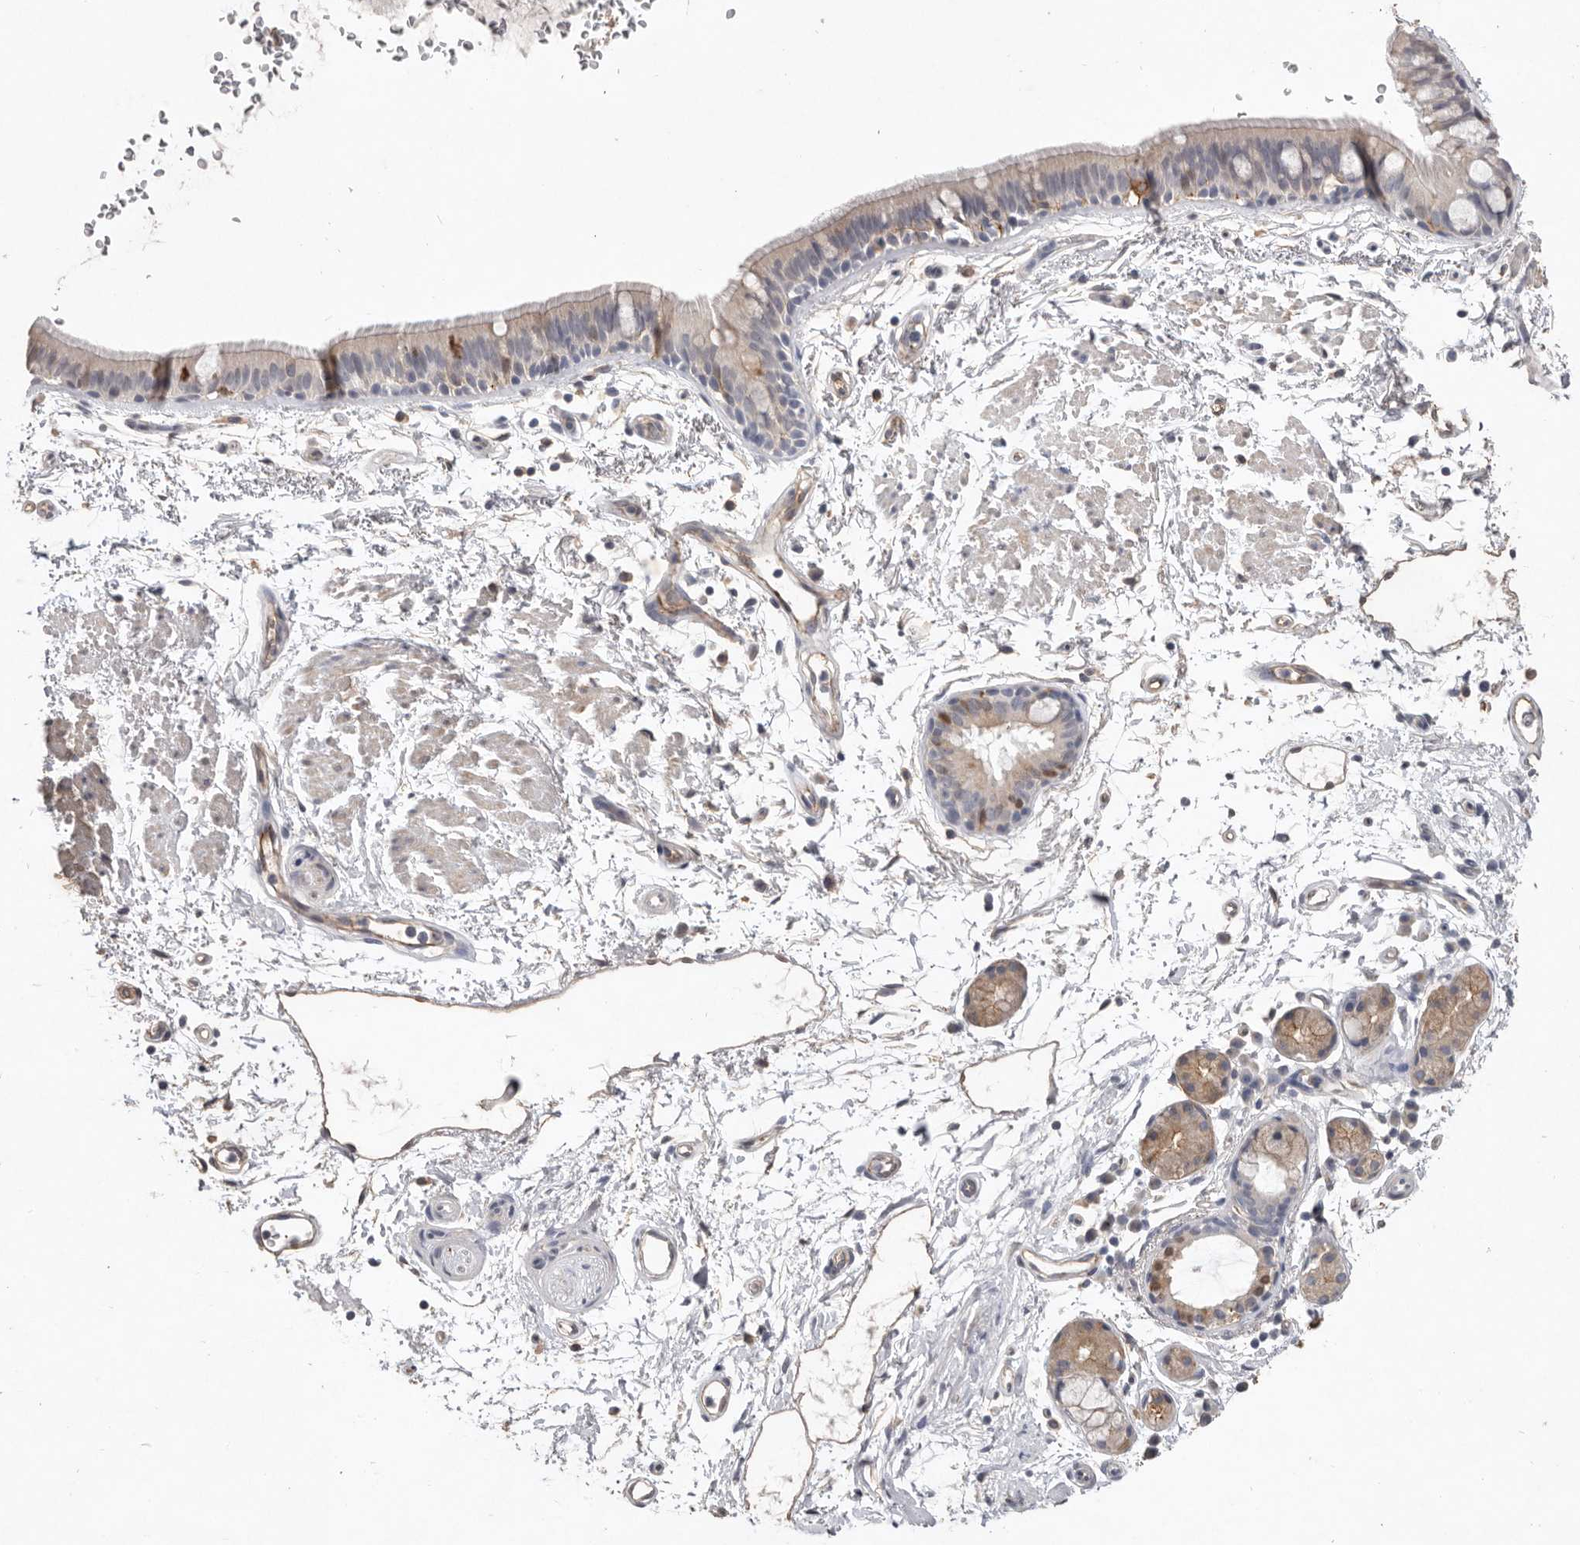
{"staining": {"intensity": "moderate", "quantity": "<25%", "location": "cytoplasmic/membranous,nuclear"}, "tissue": "bronchus", "cell_type": "Respiratory epithelial cells", "image_type": "normal", "snomed": [{"axis": "morphology", "description": "Normal tissue, NOS"}, {"axis": "topography", "description": "Lymph node"}, {"axis": "topography", "description": "Bronchus"}], "caption": "Protein expression analysis of benign bronchus displays moderate cytoplasmic/membranous,nuclear positivity in approximately <25% of respiratory epithelial cells. Using DAB (brown) and hematoxylin (blue) stains, captured at high magnification using brightfield microscopy.", "gene": "ZYG11B", "patient": {"sex": "female", "age": 70}}